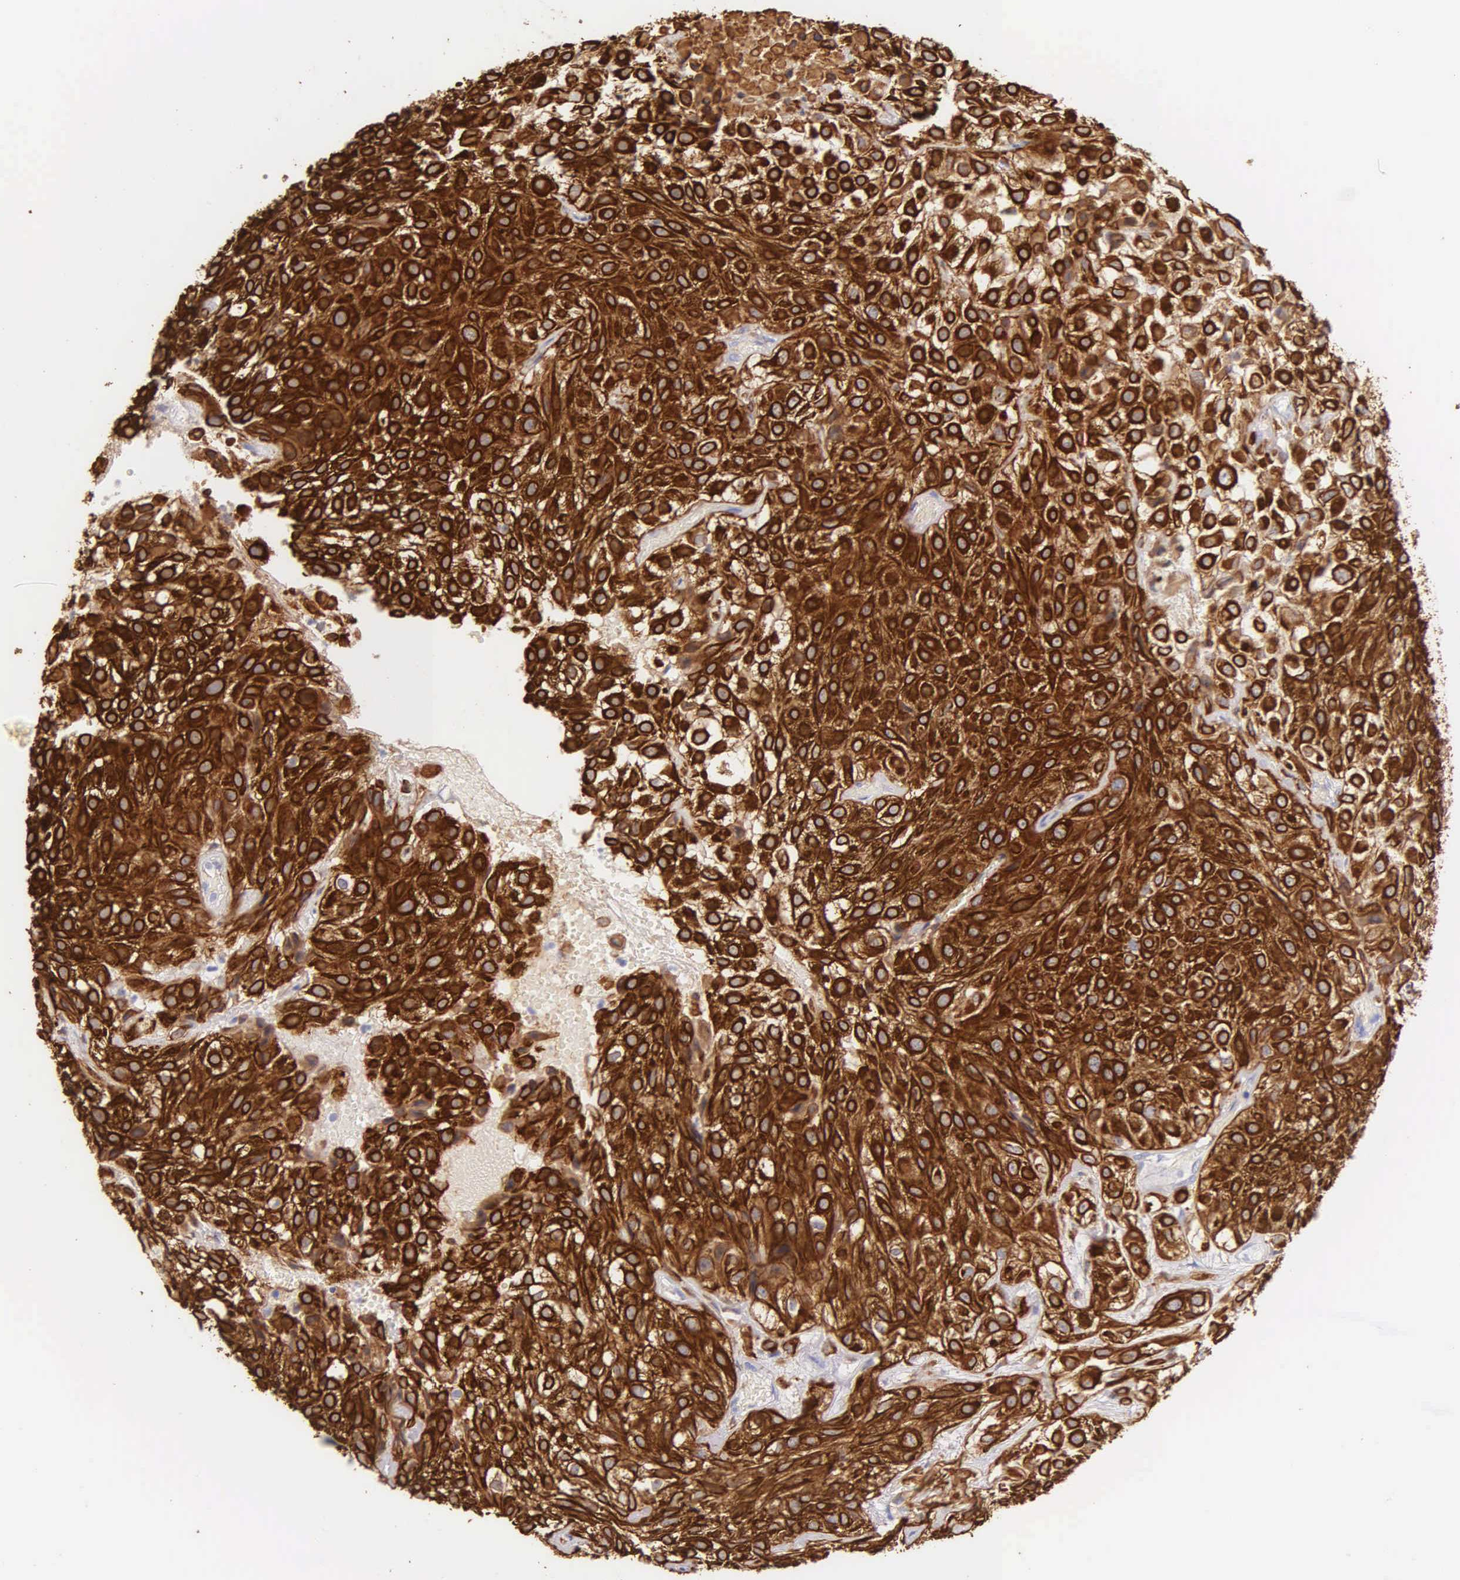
{"staining": {"intensity": "strong", "quantity": ">75%", "location": "cytoplasmic/membranous"}, "tissue": "urothelial cancer", "cell_type": "Tumor cells", "image_type": "cancer", "snomed": [{"axis": "morphology", "description": "Urothelial carcinoma, High grade"}, {"axis": "topography", "description": "Urinary bladder"}], "caption": "The image demonstrates immunohistochemical staining of urothelial cancer. There is strong cytoplasmic/membranous positivity is seen in approximately >75% of tumor cells.", "gene": "KRT17", "patient": {"sex": "male", "age": 56}}